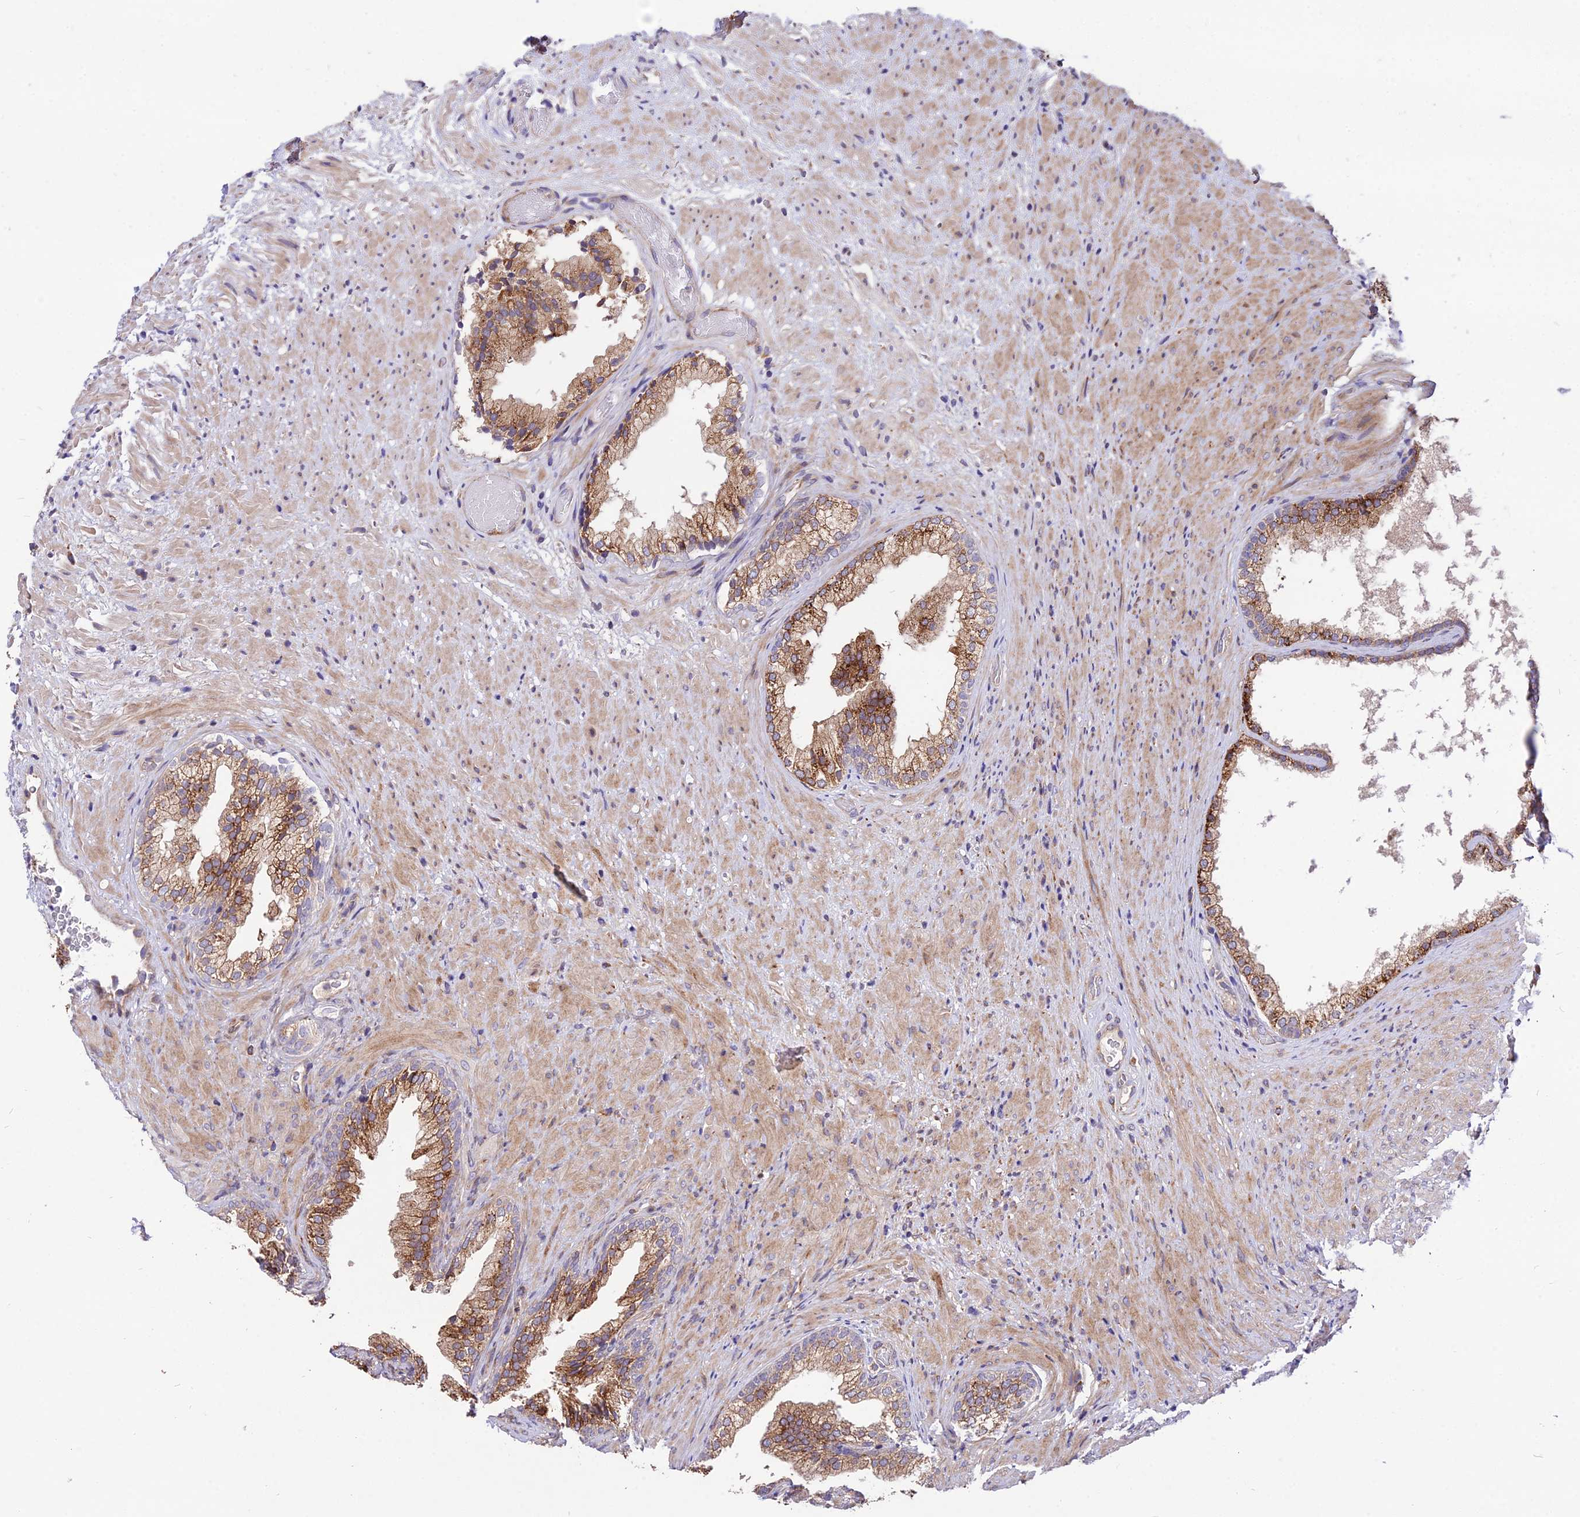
{"staining": {"intensity": "moderate", "quantity": ">75%", "location": "cytoplasmic/membranous"}, "tissue": "prostate", "cell_type": "Glandular cells", "image_type": "normal", "snomed": [{"axis": "morphology", "description": "Normal tissue, NOS"}, {"axis": "topography", "description": "Prostate"}], "caption": "Glandular cells reveal medium levels of moderate cytoplasmic/membranous expression in about >75% of cells in unremarkable human prostate. The staining is performed using DAB (3,3'-diaminobenzidine) brown chromogen to label protein expression. The nuclei are counter-stained blue using hematoxylin.", "gene": "ROCK1", "patient": {"sex": "male", "age": 76}}